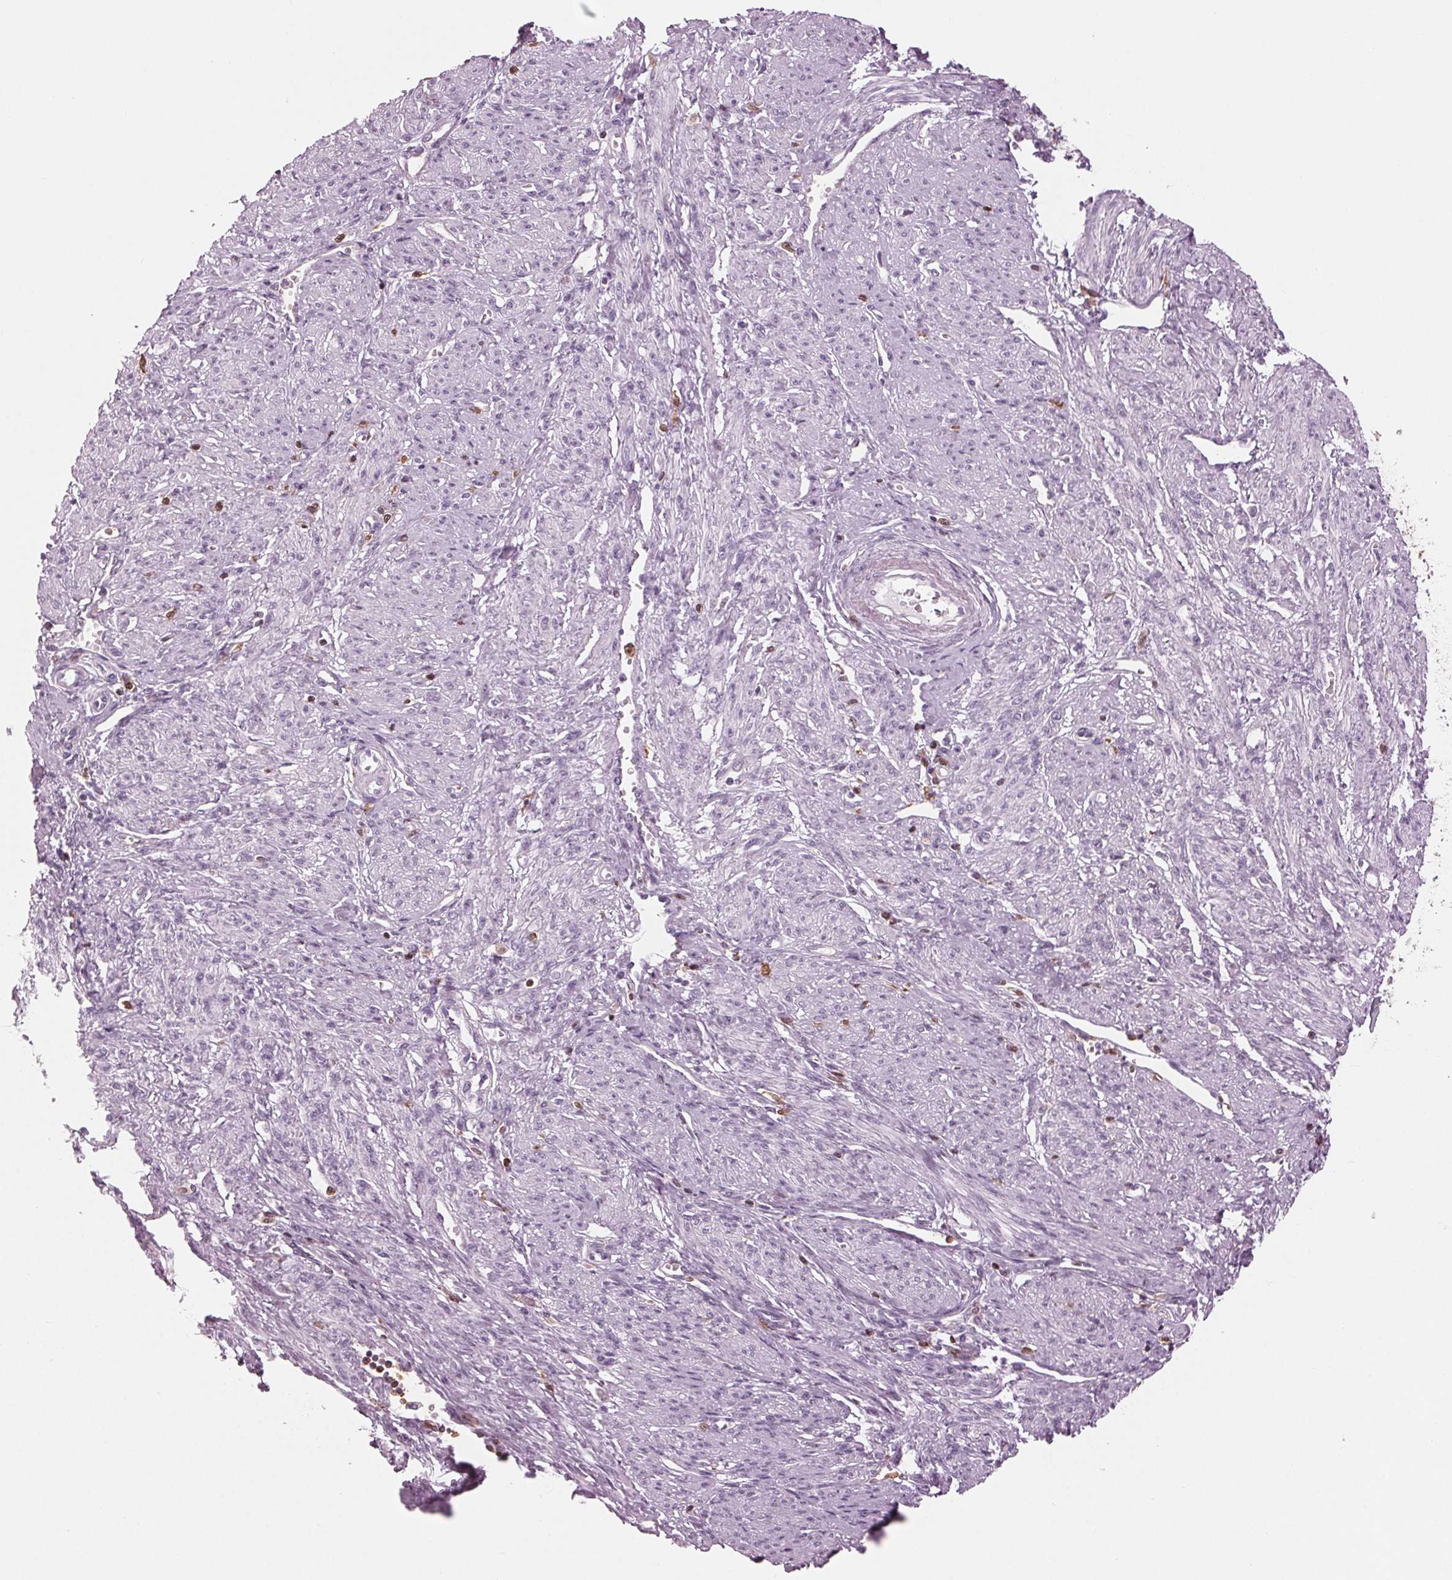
{"staining": {"intensity": "negative", "quantity": "none", "location": "none"}, "tissue": "endometrial cancer", "cell_type": "Tumor cells", "image_type": "cancer", "snomed": [{"axis": "morphology", "description": "Adenocarcinoma, NOS"}, {"axis": "topography", "description": "Endometrium"}], "caption": "Immunohistochemical staining of endometrial cancer (adenocarcinoma) reveals no significant expression in tumor cells.", "gene": "BTLA", "patient": {"sex": "female", "age": 86}}